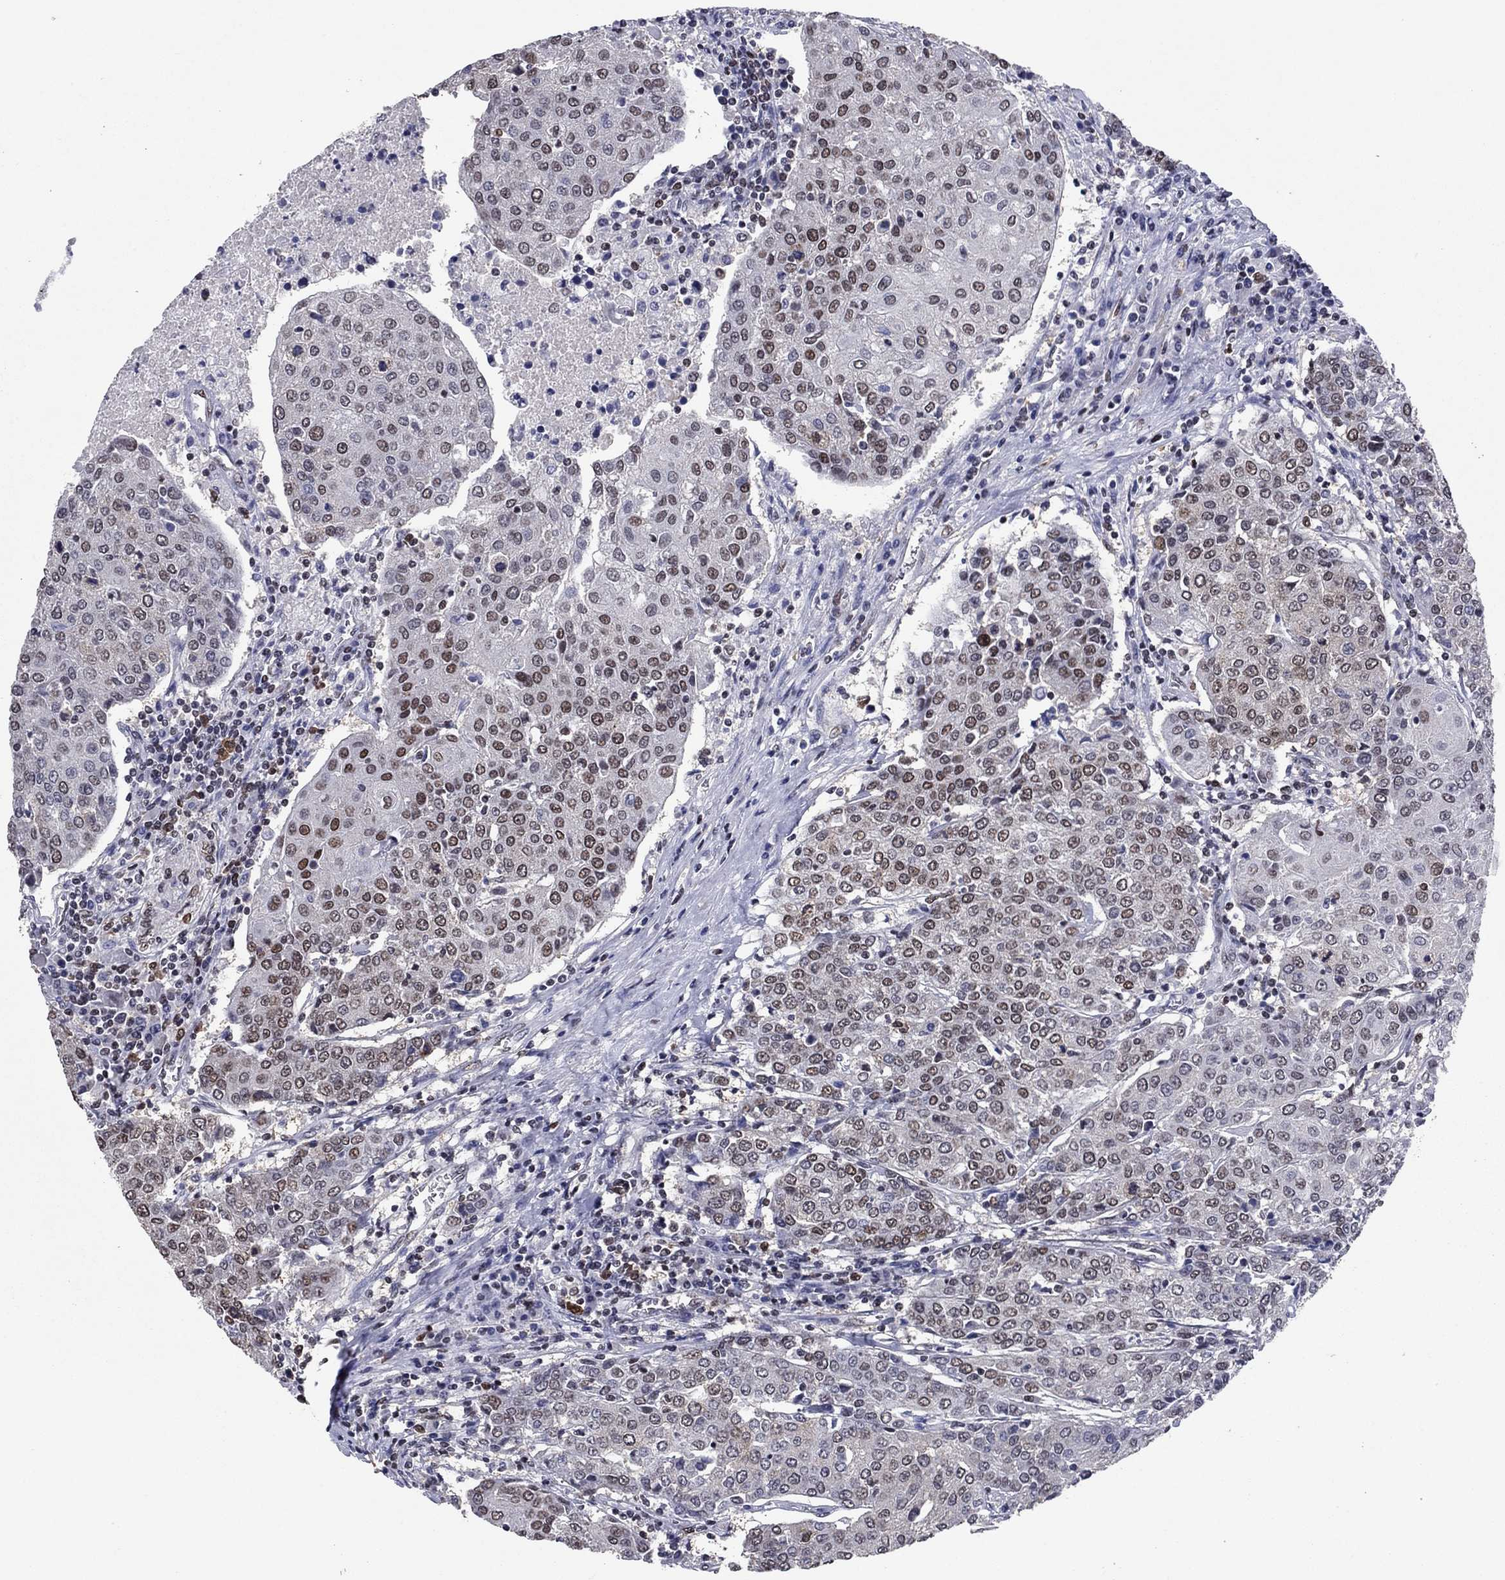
{"staining": {"intensity": "moderate", "quantity": "25%-75%", "location": "nuclear"}, "tissue": "urothelial cancer", "cell_type": "Tumor cells", "image_type": "cancer", "snomed": [{"axis": "morphology", "description": "Urothelial carcinoma, High grade"}, {"axis": "topography", "description": "Urinary bladder"}], "caption": "About 25%-75% of tumor cells in urothelial carcinoma (high-grade) exhibit moderate nuclear protein positivity as visualized by brown immunohistochemical staining.", "gene": "TYMS", "patient": {"sex": "female", "age": 85}}